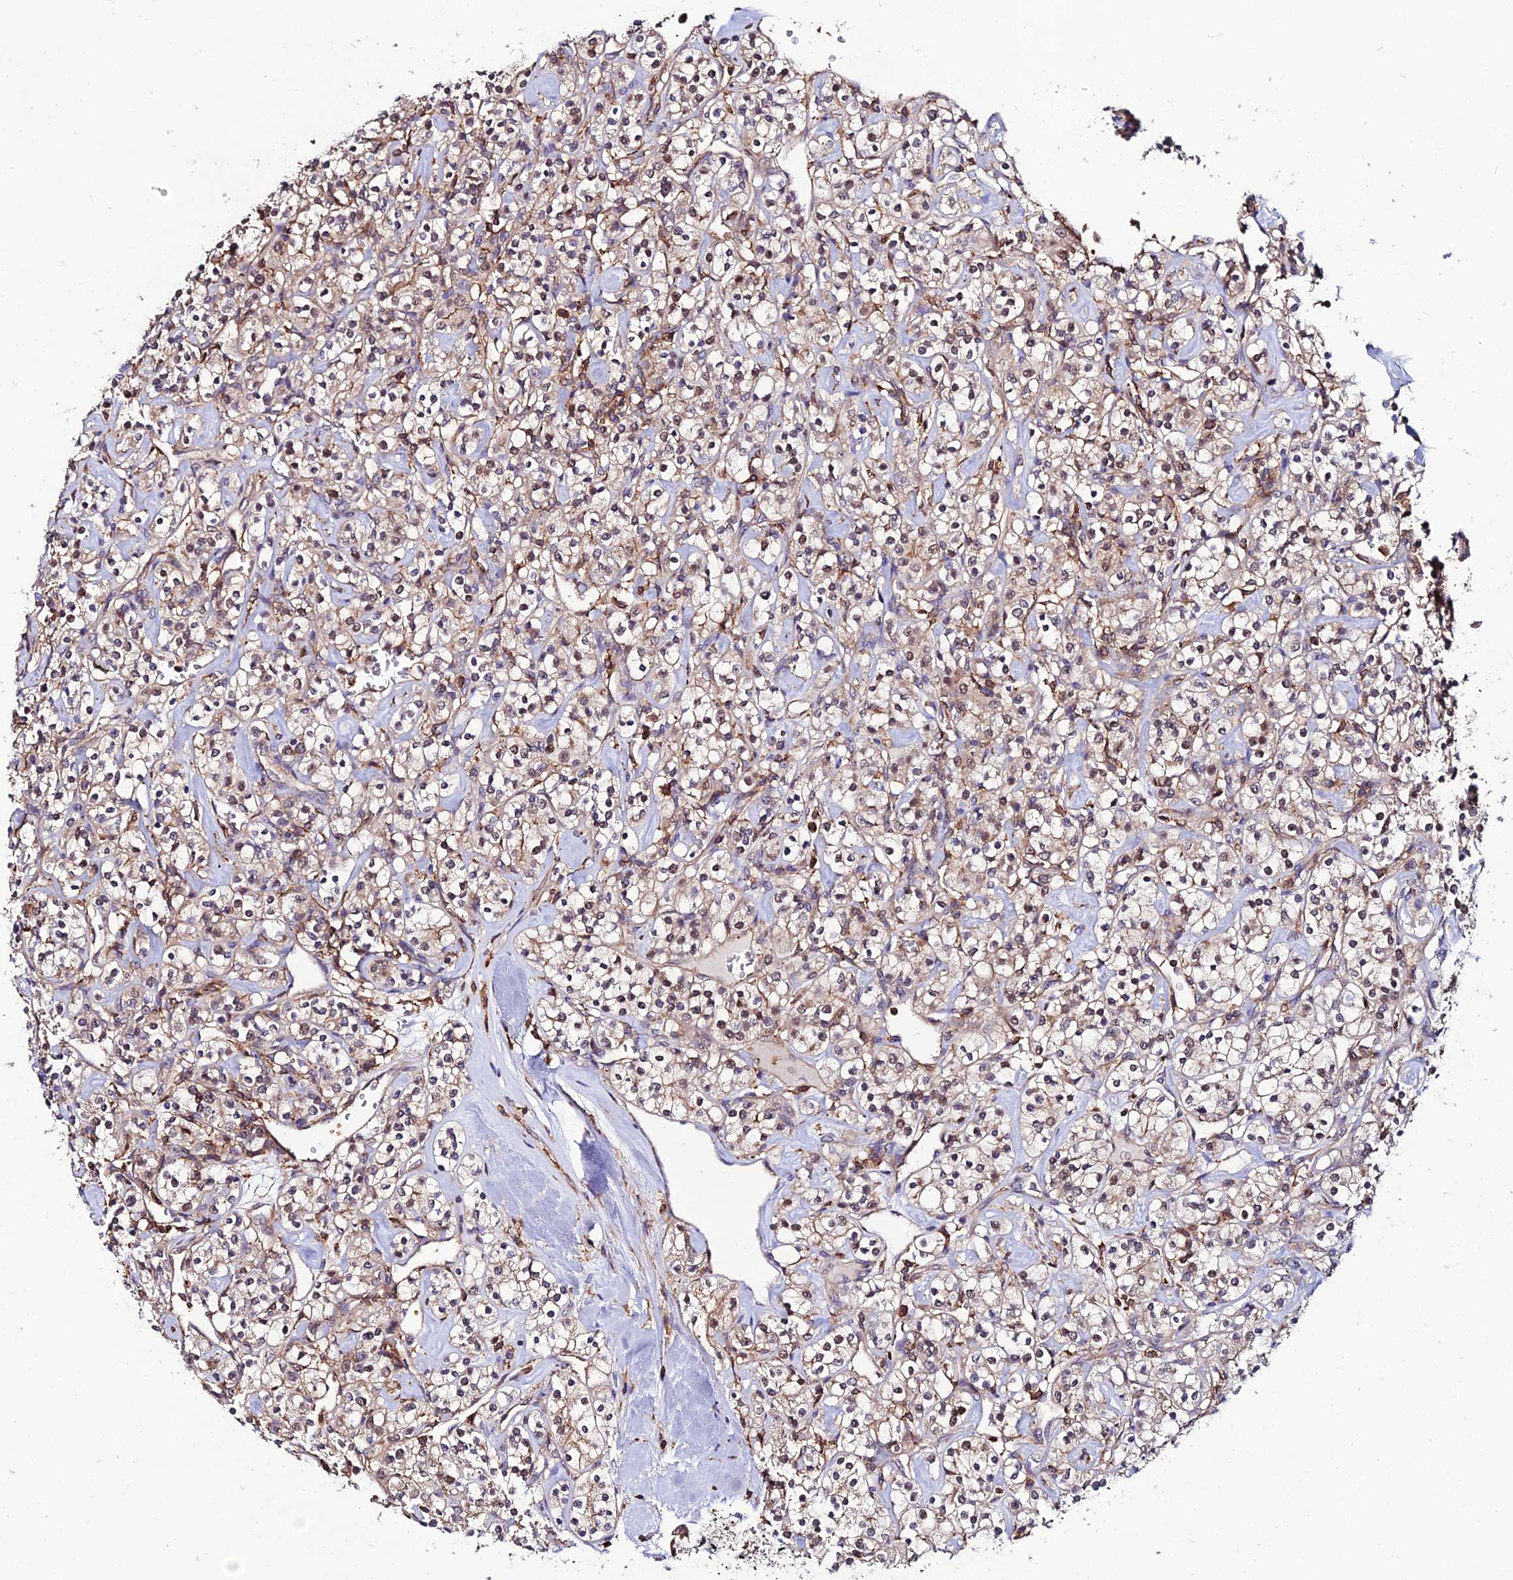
{"staining": {"intensity": "moderate", "quantity": "25%-75%", "location": "nuclear"}, "tissue": "renal cancer", "cell_type": "Tumor cells", "image_type": "cancer", "snomed": [{"axis": "morphology", "description": "Adenocarcinoma, NOS"}, {"axis": "topography", "description": "Kidney"}], "caption": "Immunohistochemical staining of human renal cancer (adenocarcinoma) reveals medium levels of moderate nuclear positivity in about 25%-75% of tumor cells.", "gene": "USP17L15", "patient": {"sex": "male", "age": 77}}